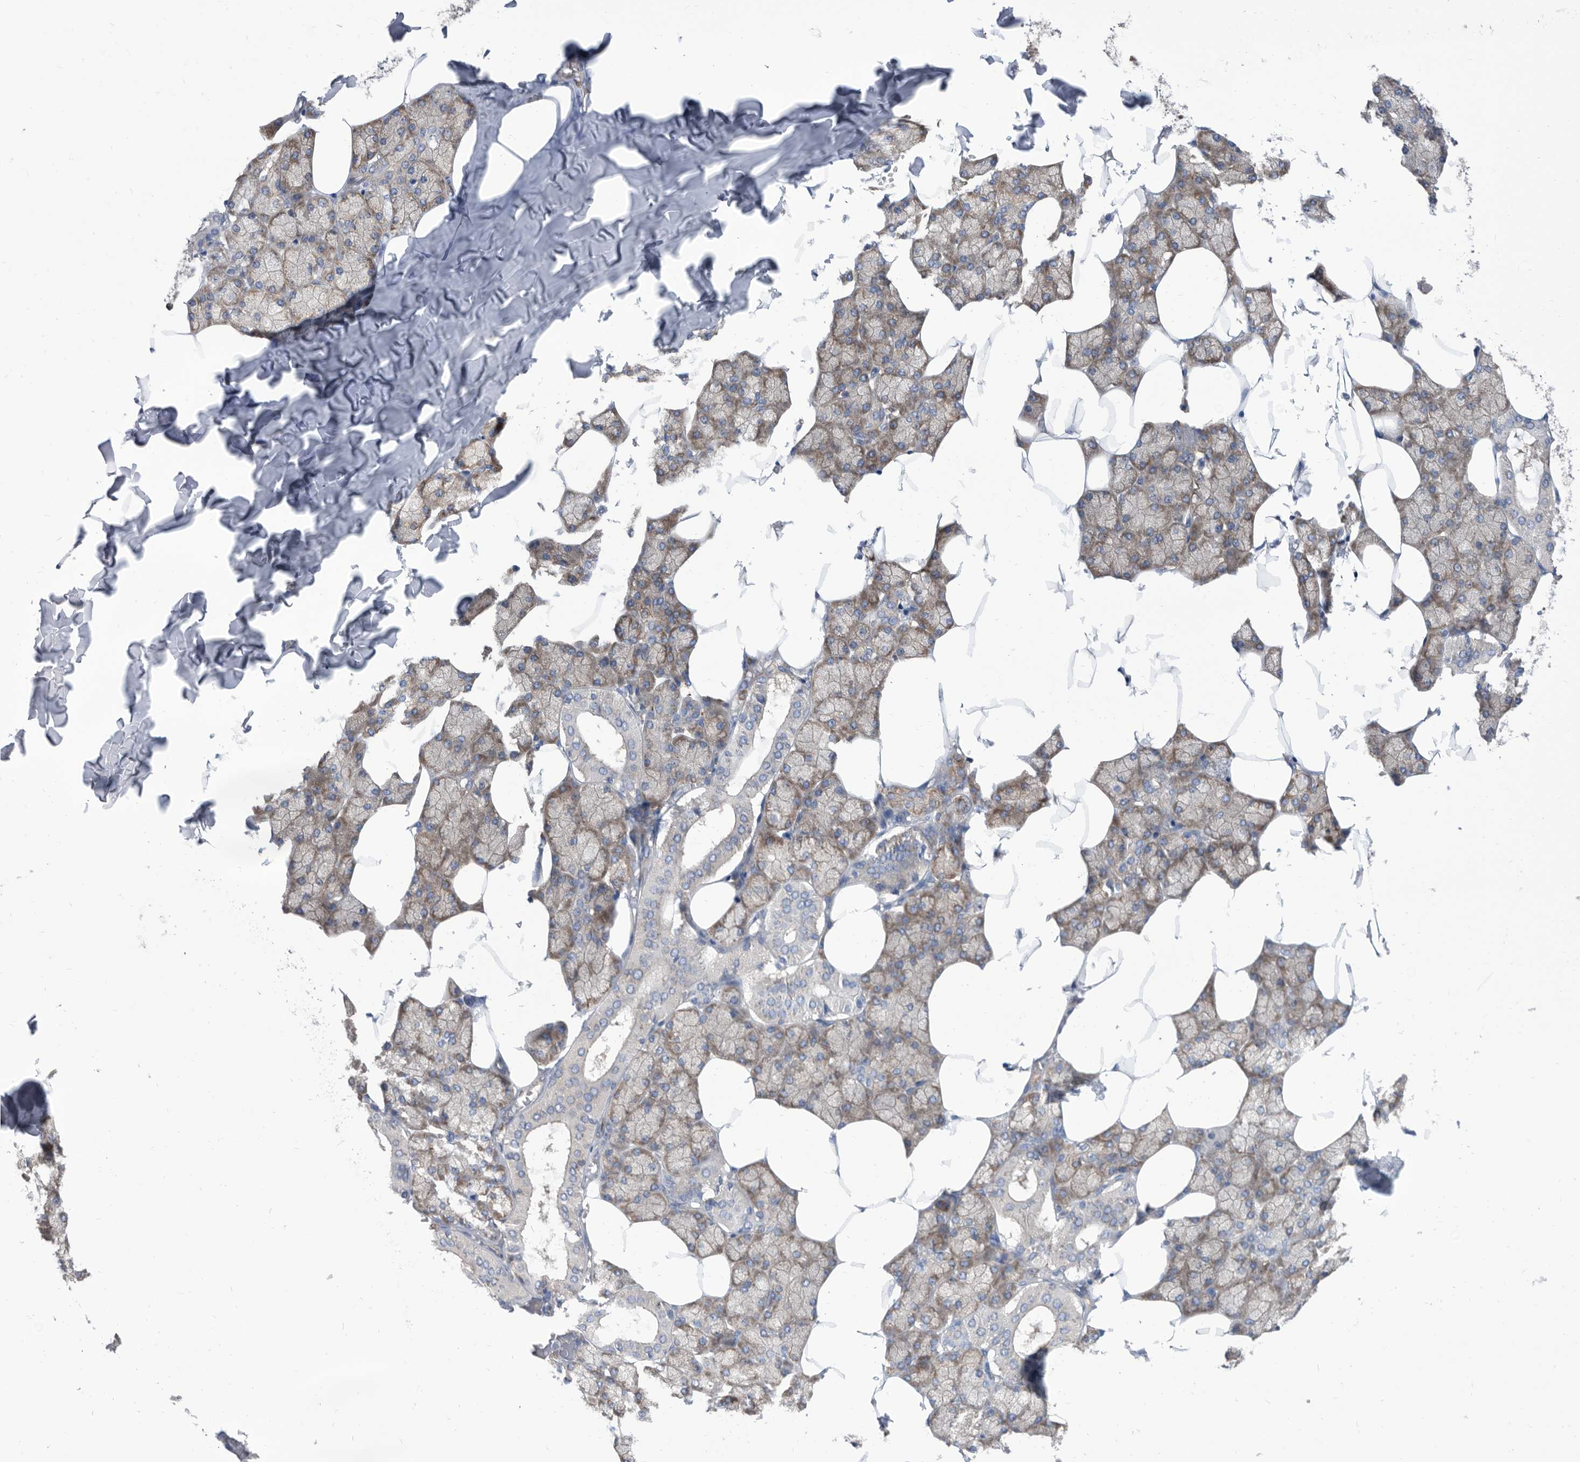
{"staining": {"intensity": "strong", "quantity": "25%-75%", "location": "cytoplasmic/membranous"}, "tissue": "salivary gland", "cell_type": "Glandular cells", "image_type": "normal", "snomed": [{"axis": "morphology", "description": "Normal tissue, NOS"}, {"axis": "topography", "description": "Salivary gland"}], "caption": "This histopathology image shows unremarkable salivary gland stained with immunohistochemistry to label a protein in brown. The cytoplasmic/membranous of glandular cells show strong positivity for the protein. Nuclei are counter-stained blue.", "gene": "SMG7", "patient": {"sex": "male", "age": 62}}